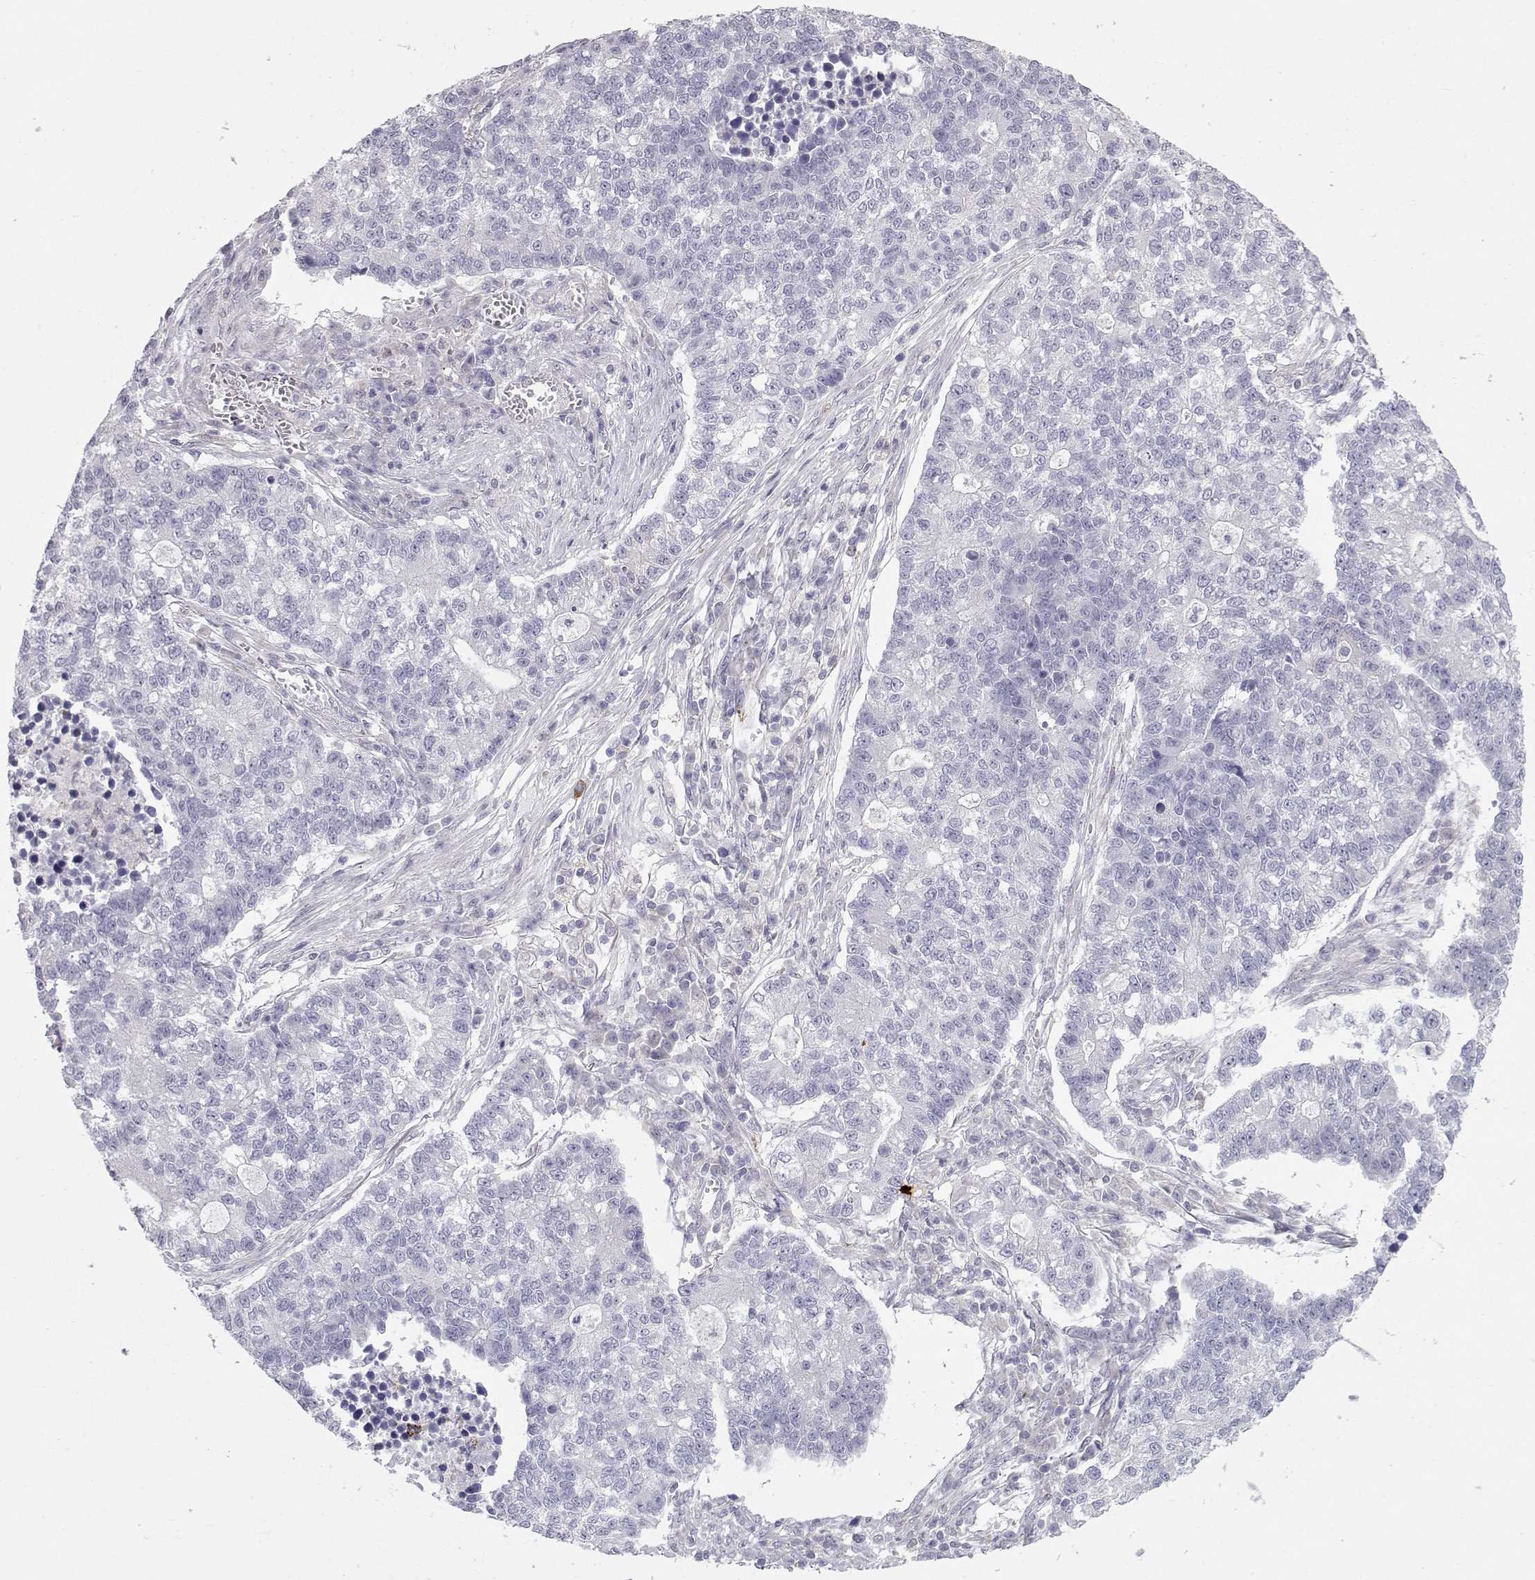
{"staining": {"intensity": "negative", "quantity": "none", "location": "none"}, "tissue": "lung cancer", "cell_type": "Tumor cells", "image_type": "cancer", "snomed": [{"axis": "morphology", "description": "Adenocarcinoma, NOS"}, {"axis": "topography", "description": "Lung"}], "caption": "The immunohistochemistry micrograph has no significant positivity in tumor cells of lung cancer (adenocarcinoma) tissue.", "gene": "NPVF", "patient": {"sex": "male", "age": 57}}